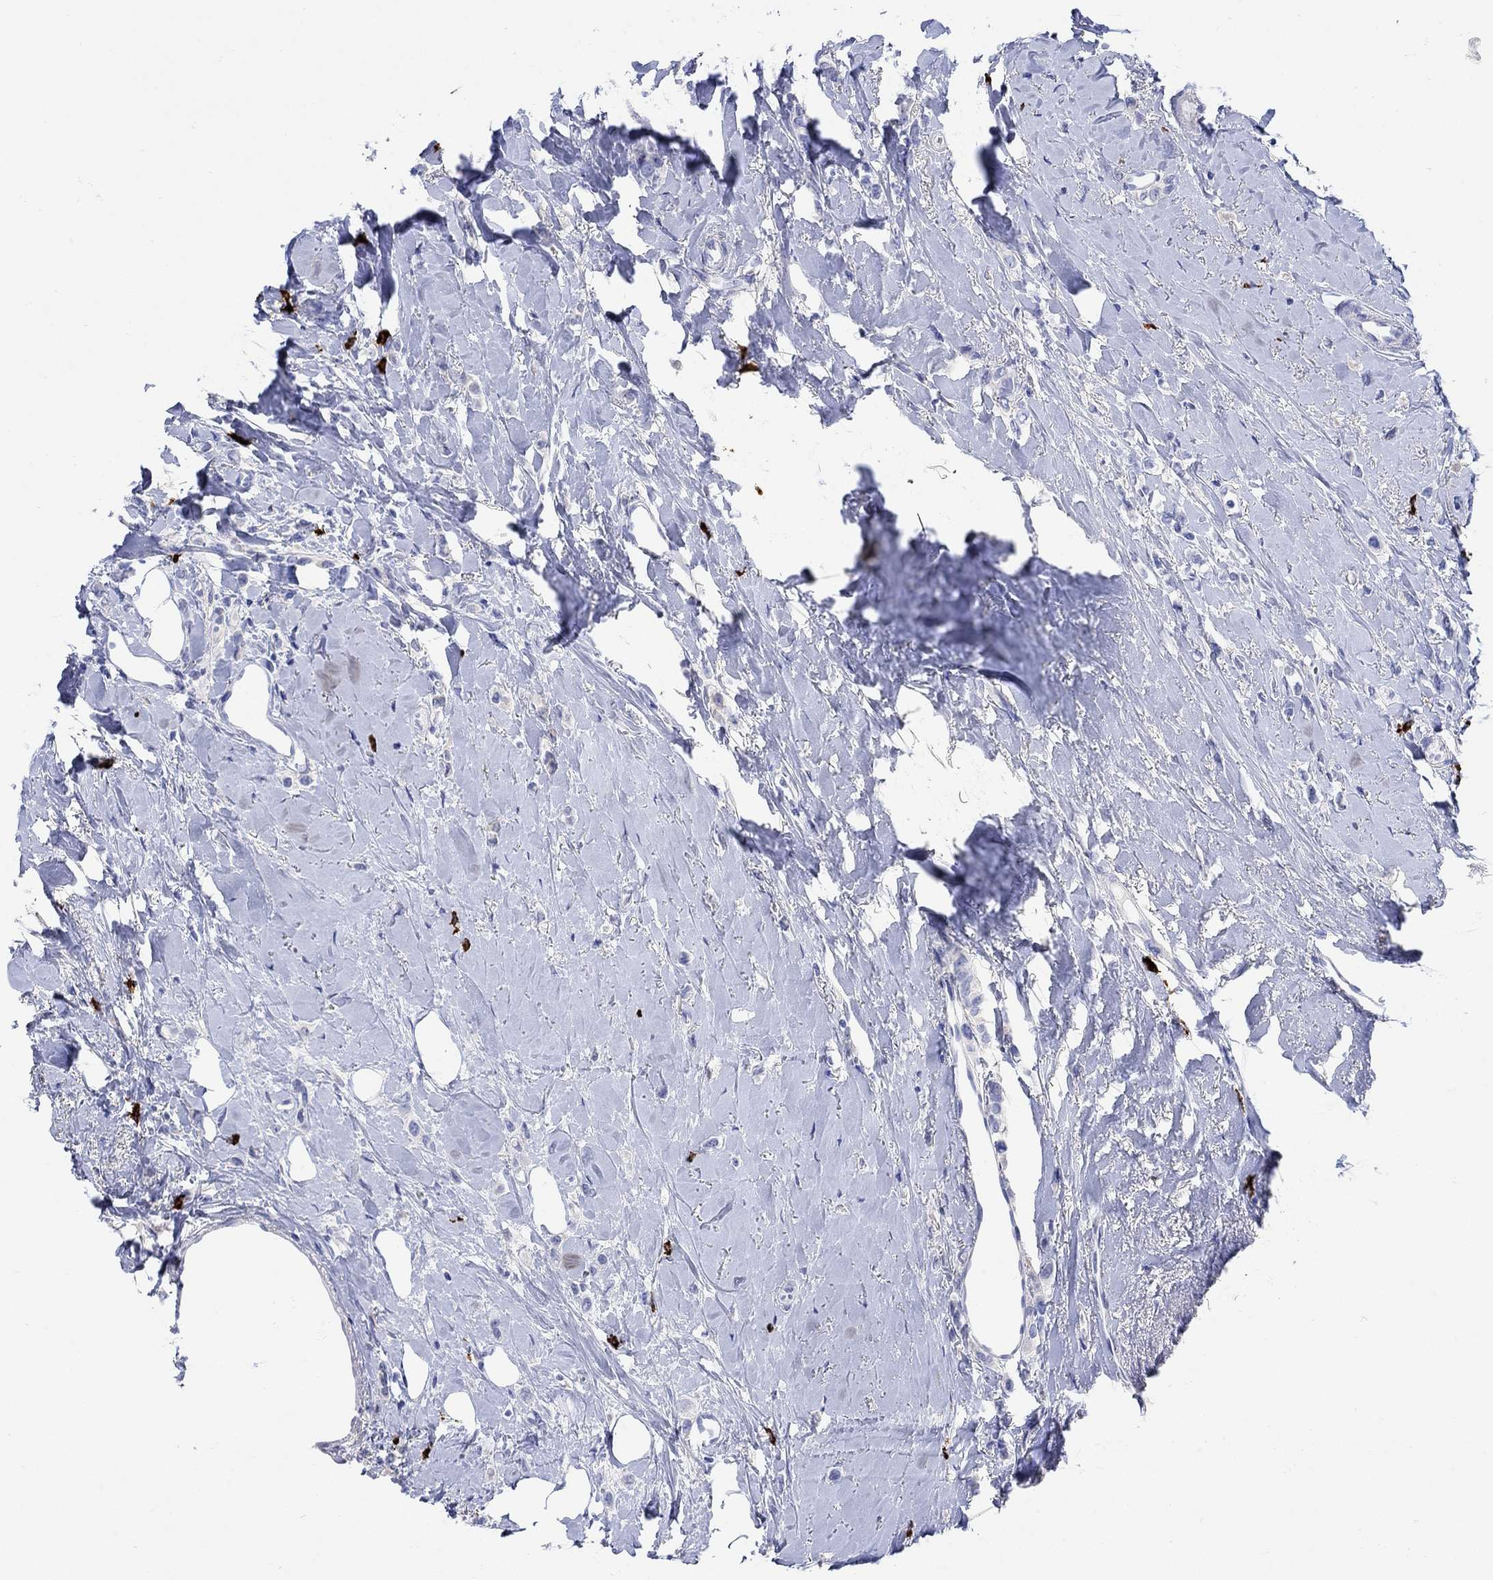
{"staining": {"intensity": "negative", "quantity": "none", "location": "none"}, "tissue": "breast cancer", "cell_type": "Tumor cells", "image_type": "cancer", "snomed": [{"axis": "morphology", "description": "Lobular carcinoma"}, {"axis": "topography", "description": "Breast"}], "caption": "The immunohistochemistry (IHC) histopathology image has no significant staining in tumor cells of breast cancer (lobular carcinoma) tissue.", "gene": "P2RY6", "patient": {"sex": "female", "age": 66}}